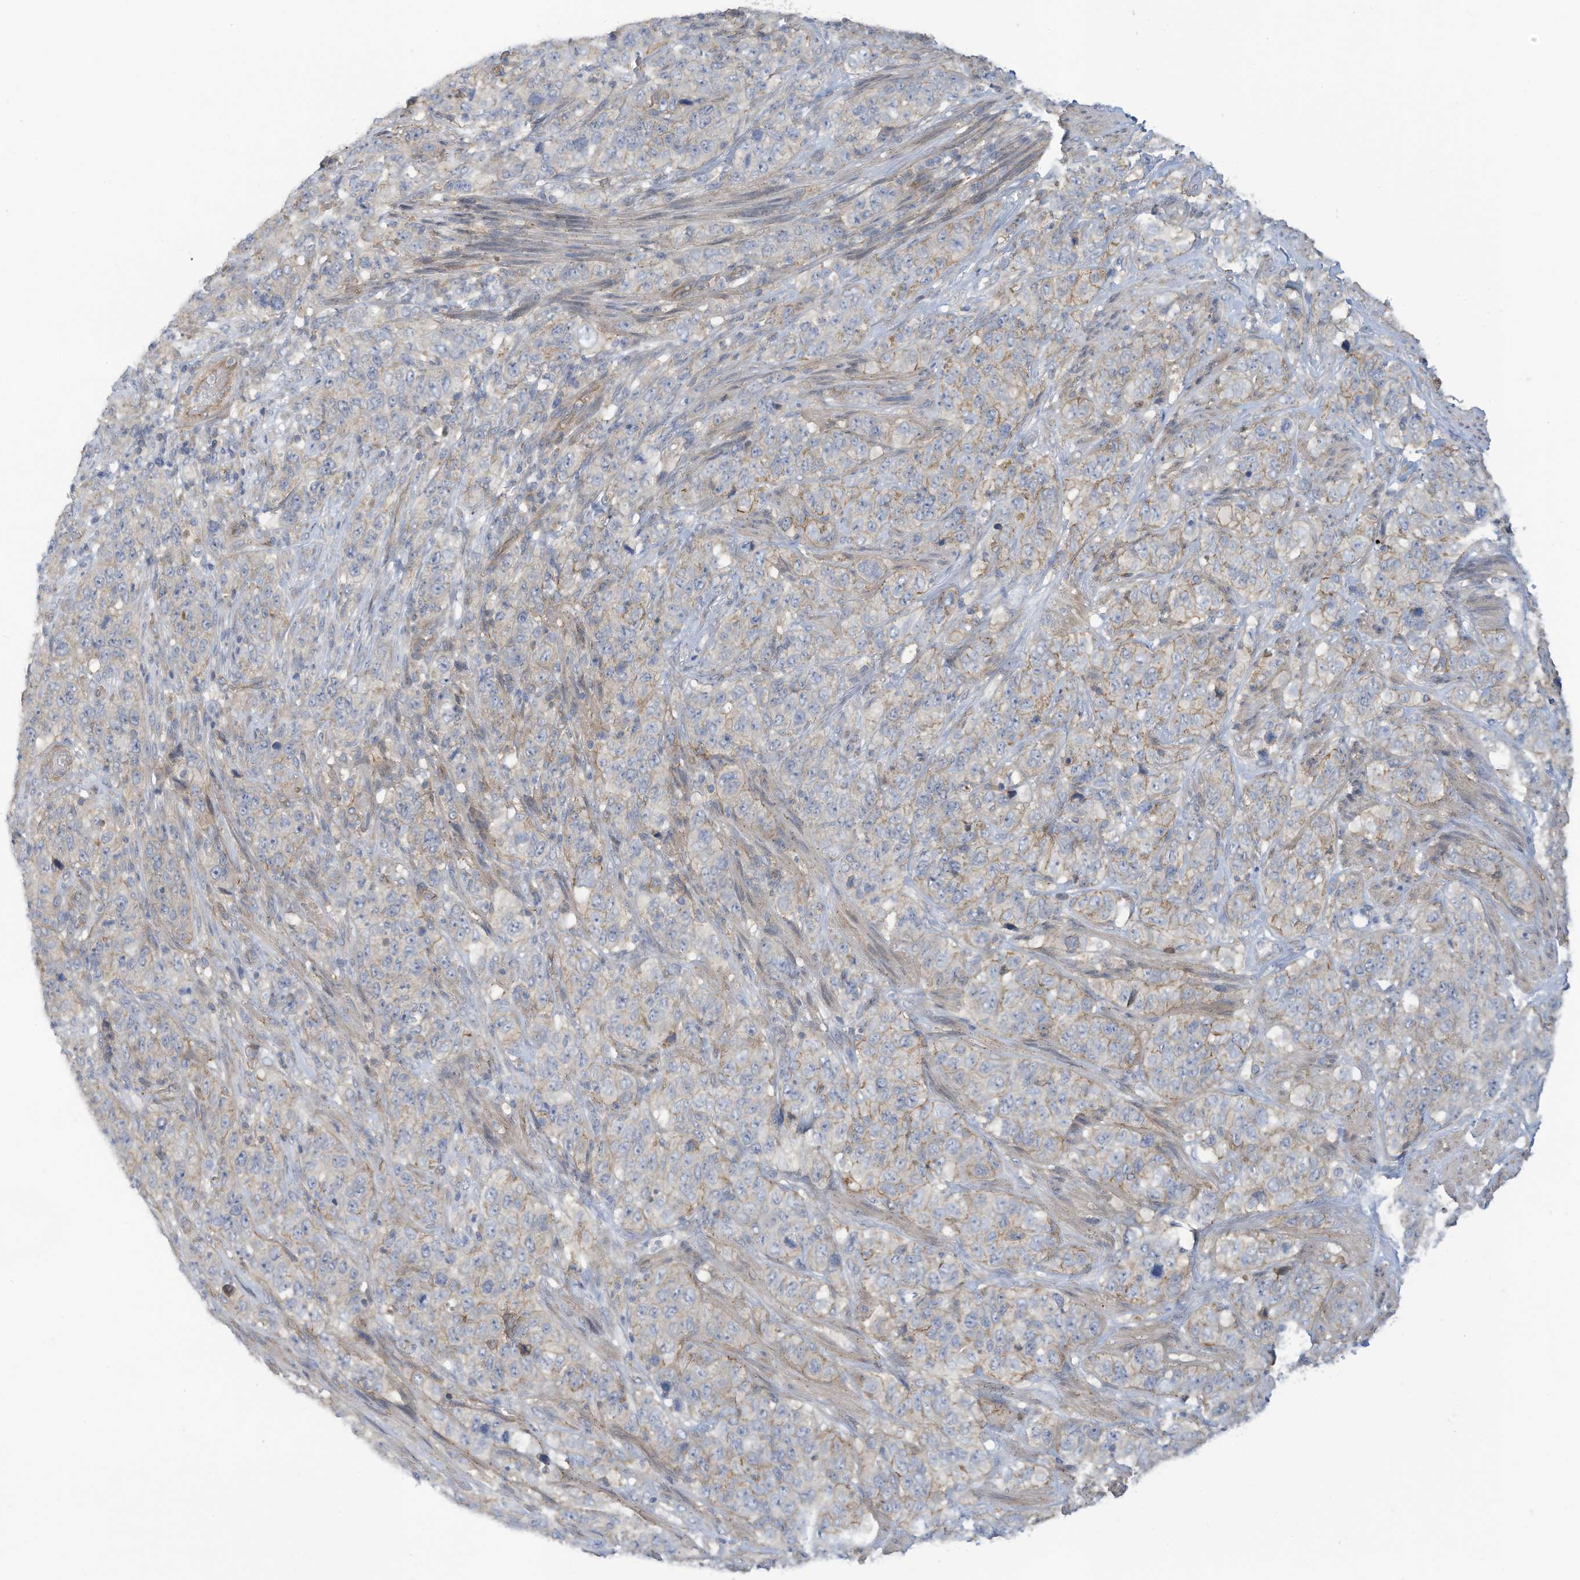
{"staining": {"intensity": "weak", "quantity": "<25%", "location": "cytoplasmic/membranous"}, "tissue": "stomach cancer", "cell_type": "Tumor cells", "image_type": "cancer", "snomed": [{"axis": "morphology", "description": "Adenocarcinoma, NOS"}, {"axis": "topography", "description": "Stomach"}], "caption": "Tumor cells show no significant protein staining in adenocarcinoma (stomach).", "gene": "ADAT2", "patient": {"sex": "male", "age": 48}}